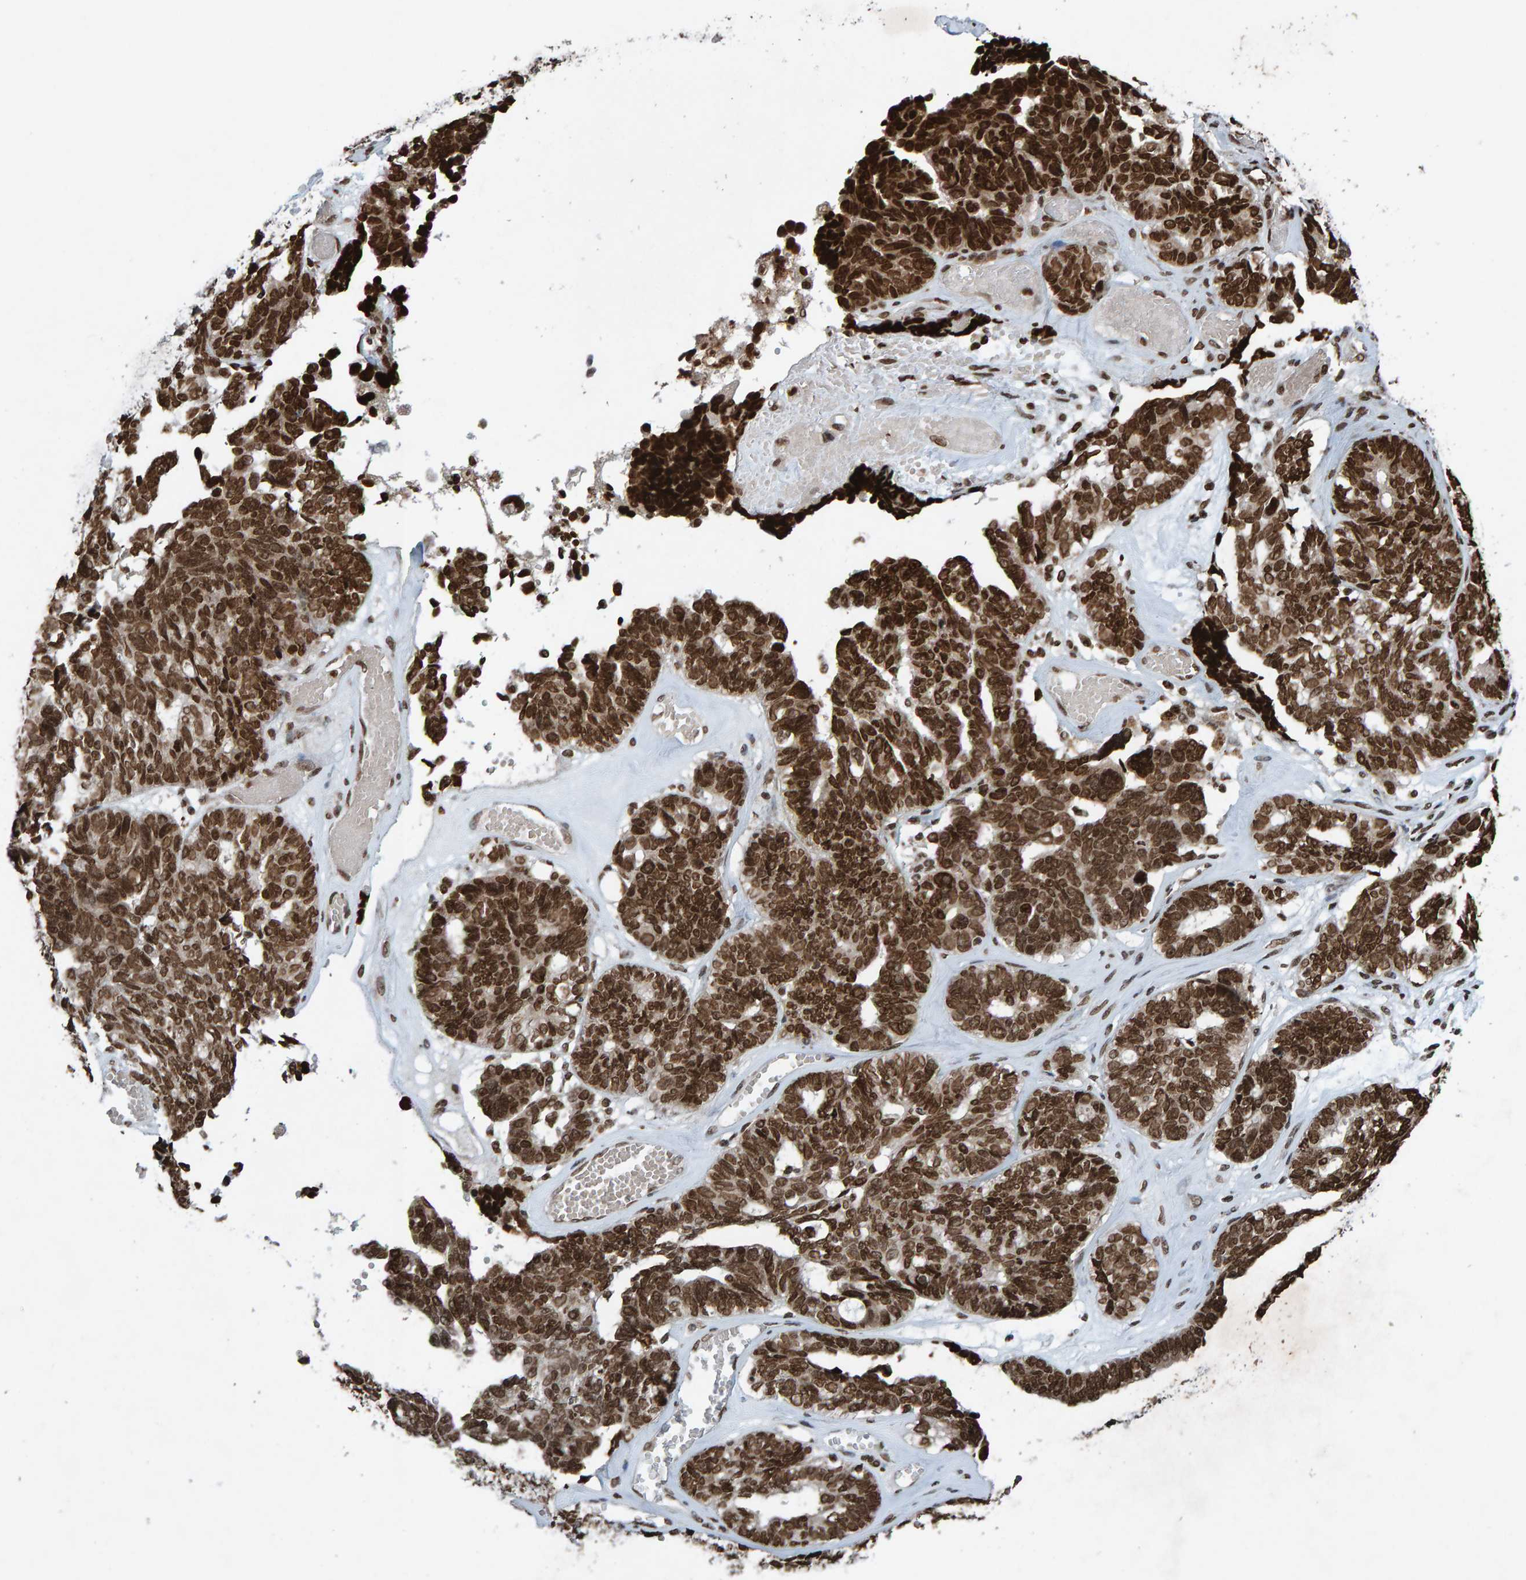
{"staining": {"intensity": "strong", "quantity": ">75%", "location": "nuclear"}, "tissue": "ovarian cancer", "cell_type": "Tumor cells", "image_type": "cancer", "snomed": [{"axis": "morphology", "description": "Cystadenocarcinoma, serous, NOS"}, {"axis": "topography", "description": "Ovary"}], "caption": "Human ovarian serous cystadenocarcinoma stained for a protein (brown) exhibits strong nuclear positive positivity in about >75% of tumor cells.", "gene": "H2AZ1", "patient": {"sex": "female", "age": 79}}